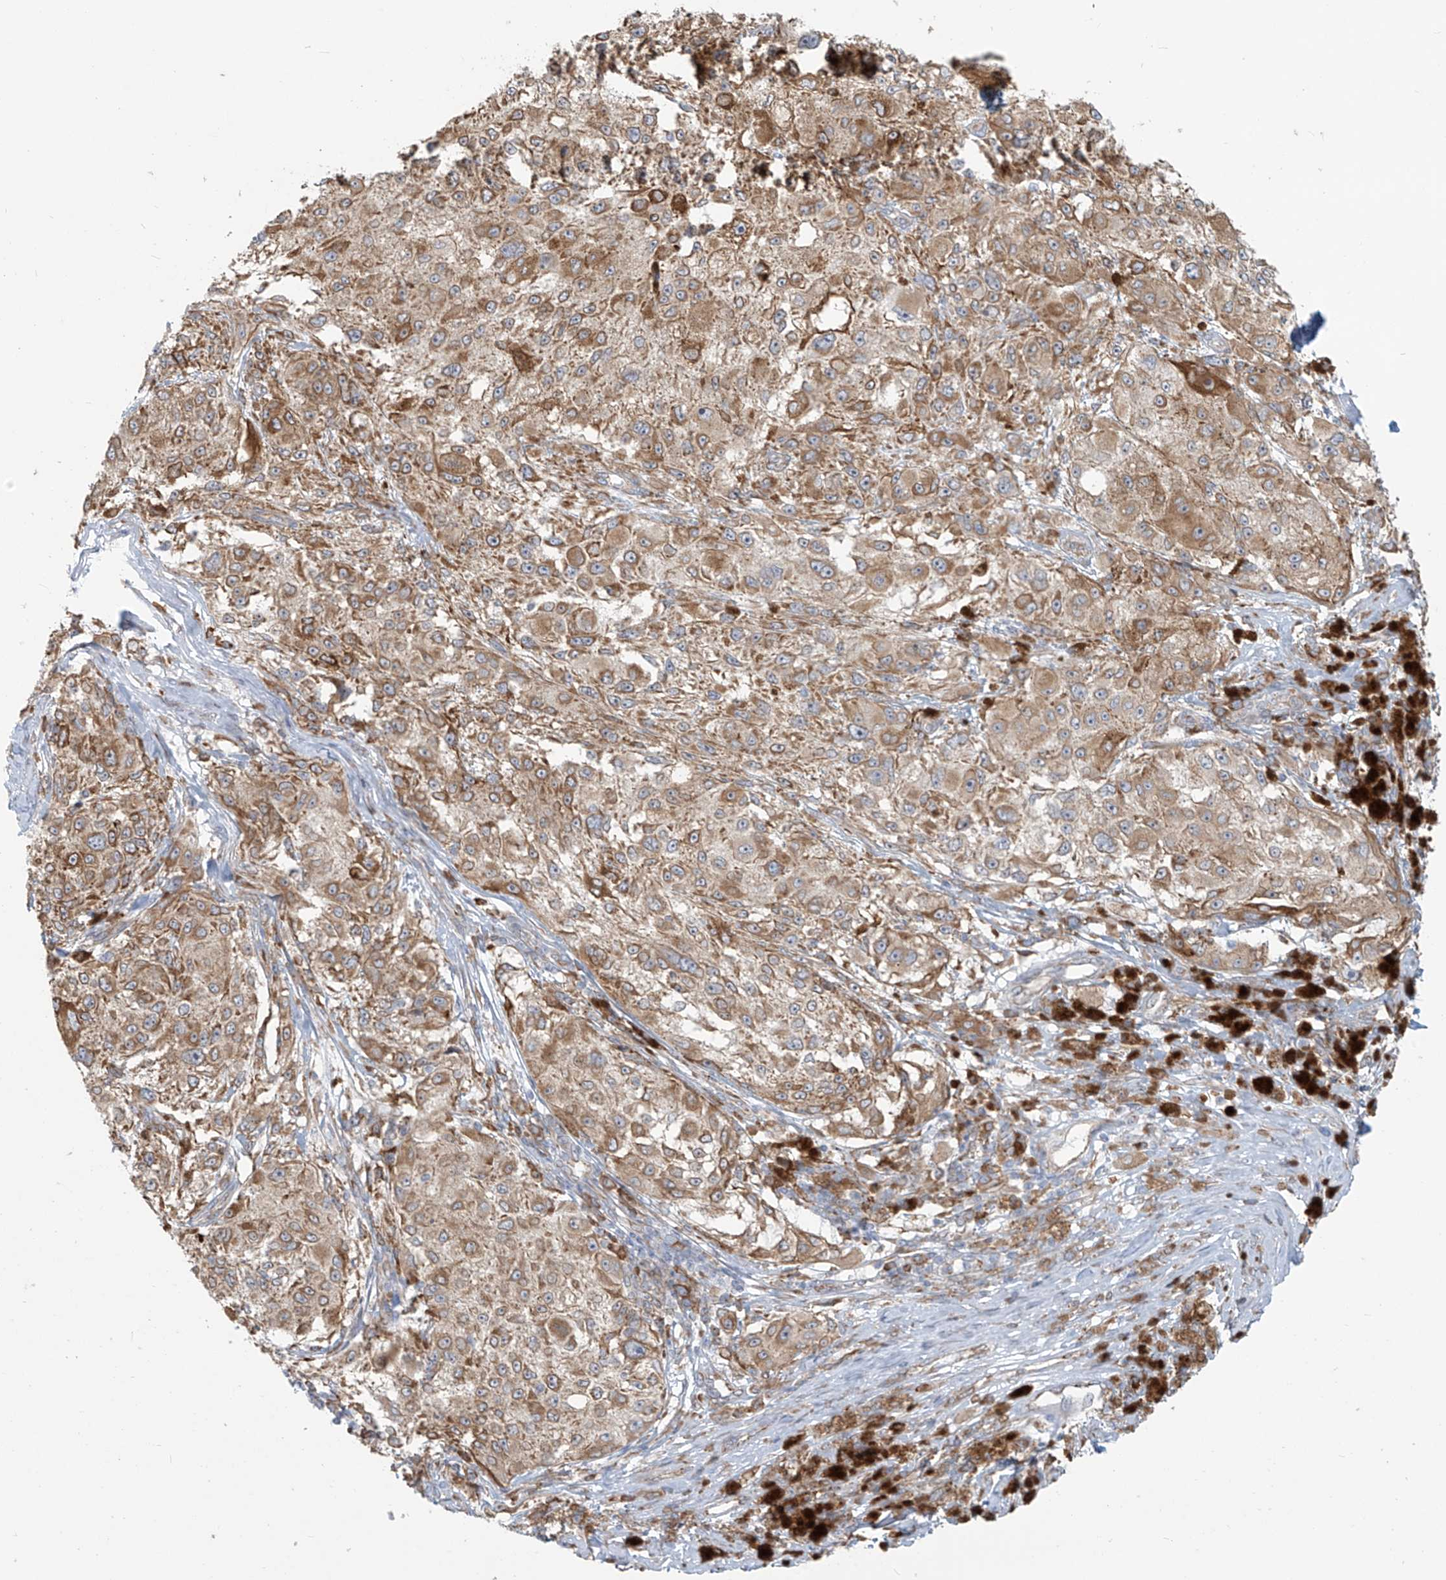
{"staining": {"intensity": "moderate", "quantity": ">75%", "location": "cytoplasmic/membranous"}, "tissue": "melanoma", "cell_type": "Tumor cells", "image_type": "cancer", "snomed": [{"axis": "morphology", "description": "Necrosis, NOS"}, {"axis": "morphology", "description": "Malignant melanoma, NOS"}, {"axis": "topography", "description": "Skin"}], "caption": "Immunohistochemical staining of melanoma exhibits medium levels of moderate cytoplasmic/membranous protein positivity in approximately >75% of tumor cells.", "gene": "KATNIP", "patient": {"sex": "female", "age": 87}}